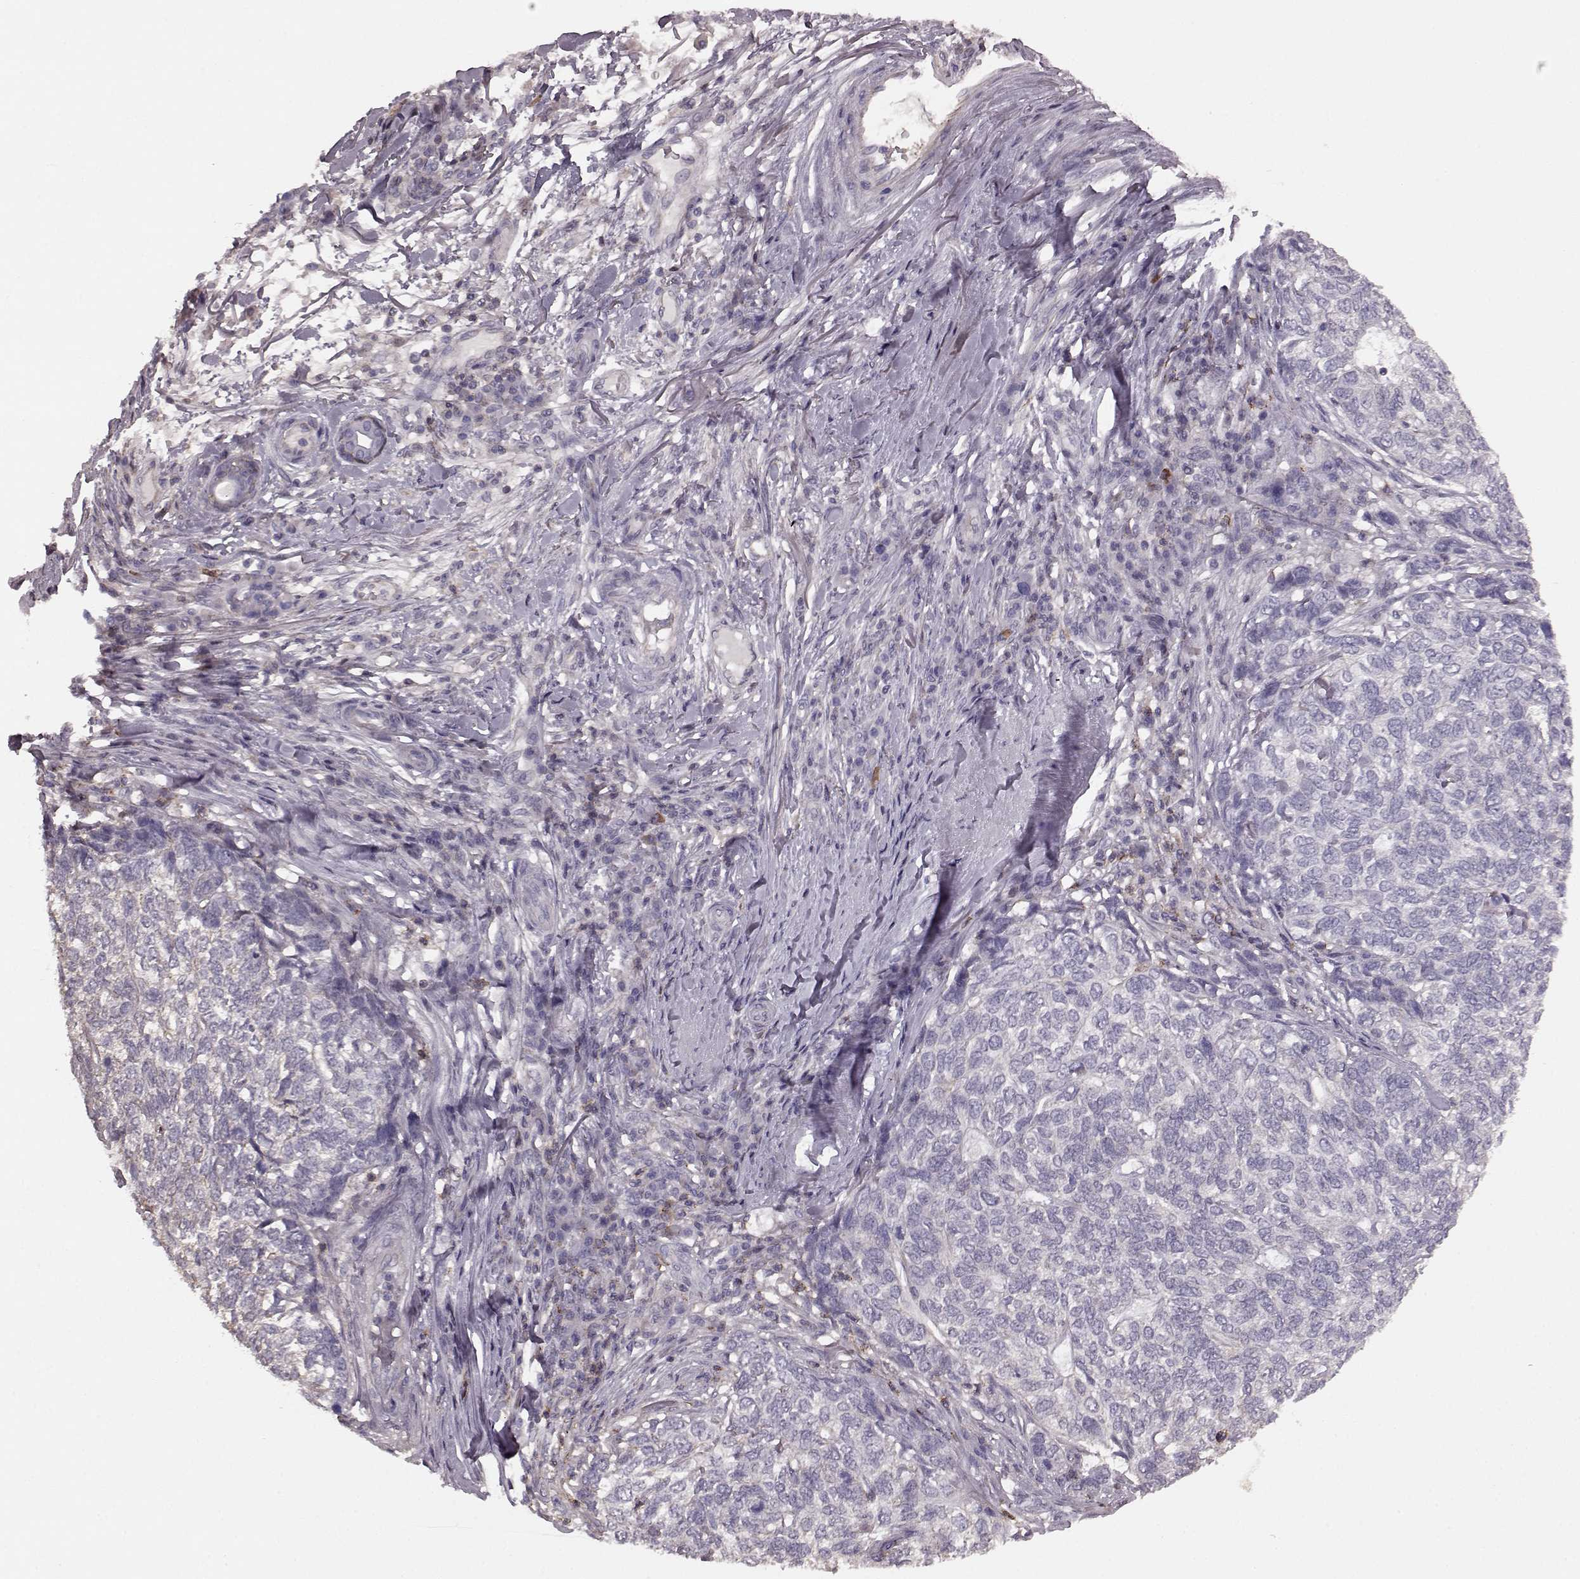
{"staining": {"intensity": "negative", "quantity": "none", "location": "none"}, "tissue": "skin cancer", "cell_type": "Tumor cells", "image_type": "cancer", "snomed": [{"axis": "morphology", "description": "Basal cell carcinoma"}, {"axis": "topography", "description": "Skin"}], "caption": "Image shows no significant protein positivity in tumor cells of skin basal cell carcinoma. Brightfield microscopy of immunohistochemistry (IHC) stained with DAB (brown) and hematoxylin (blue), captured at high magnification.", "gene": "PDCD1", "patient": {"sex": "female", "age": 65}}